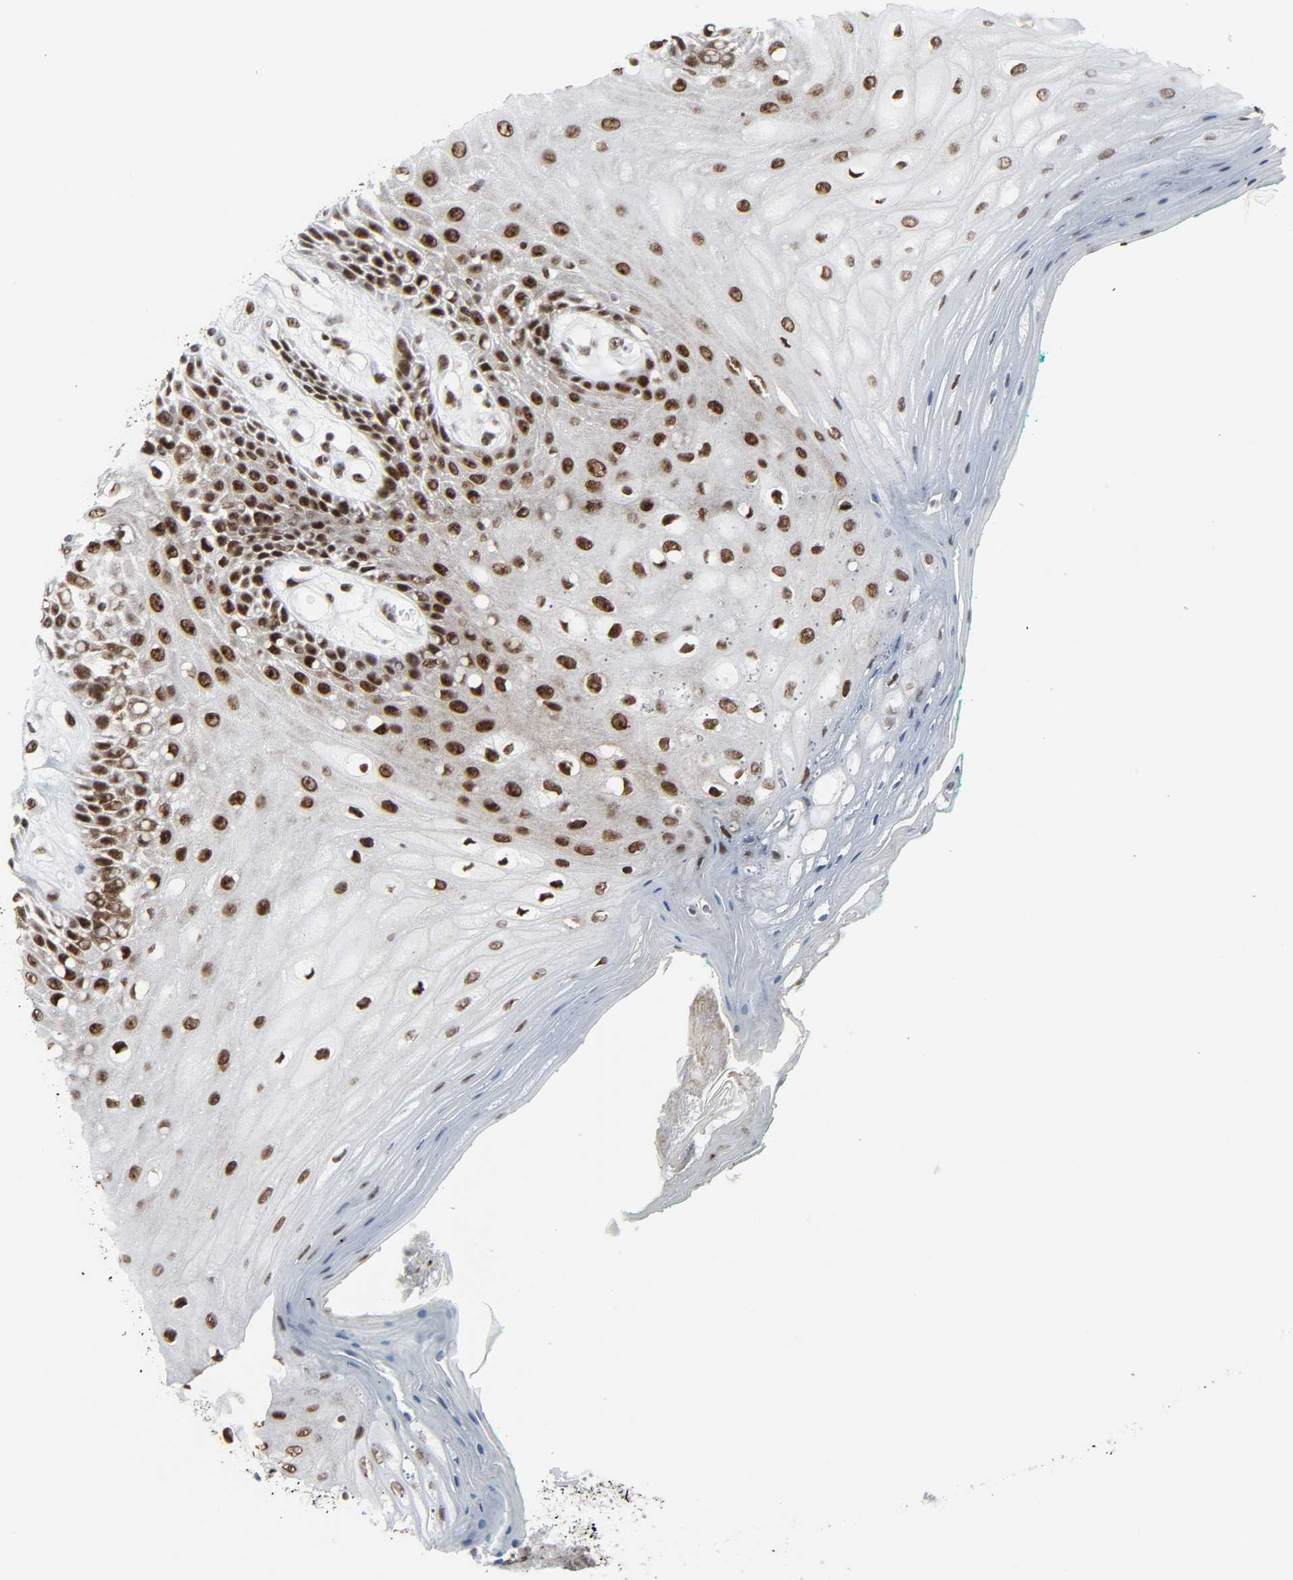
{"staining": {"intensity": "strong", "quantity": ">75%", "location": "nuclear"}, "tissue": "oral mucosa", "cell_type": "Squamous epithelial cells", "image_type": "normal", "snomed": [{"axis": "morphology", "description": "Normal tissue, NOS"}, {"axis": "morphology", "description": "Squamous cell carcinoma, NOS"}, {"axis": "topography", "description": "Skeletal muscle"}, {"axis": "topography", "description": "Oral tissue"}, {"axis": "topography", "description": "Head-Neck"}], "caption": "This micrograph demonstrates immunohistochemistry (IHC) staining of normal human oral mucosa, with high strong nuclear expression in about >75% of squamous epithelial cells.", "gene": "CDK7", "patient": {"sex": "female", "age": 84}}